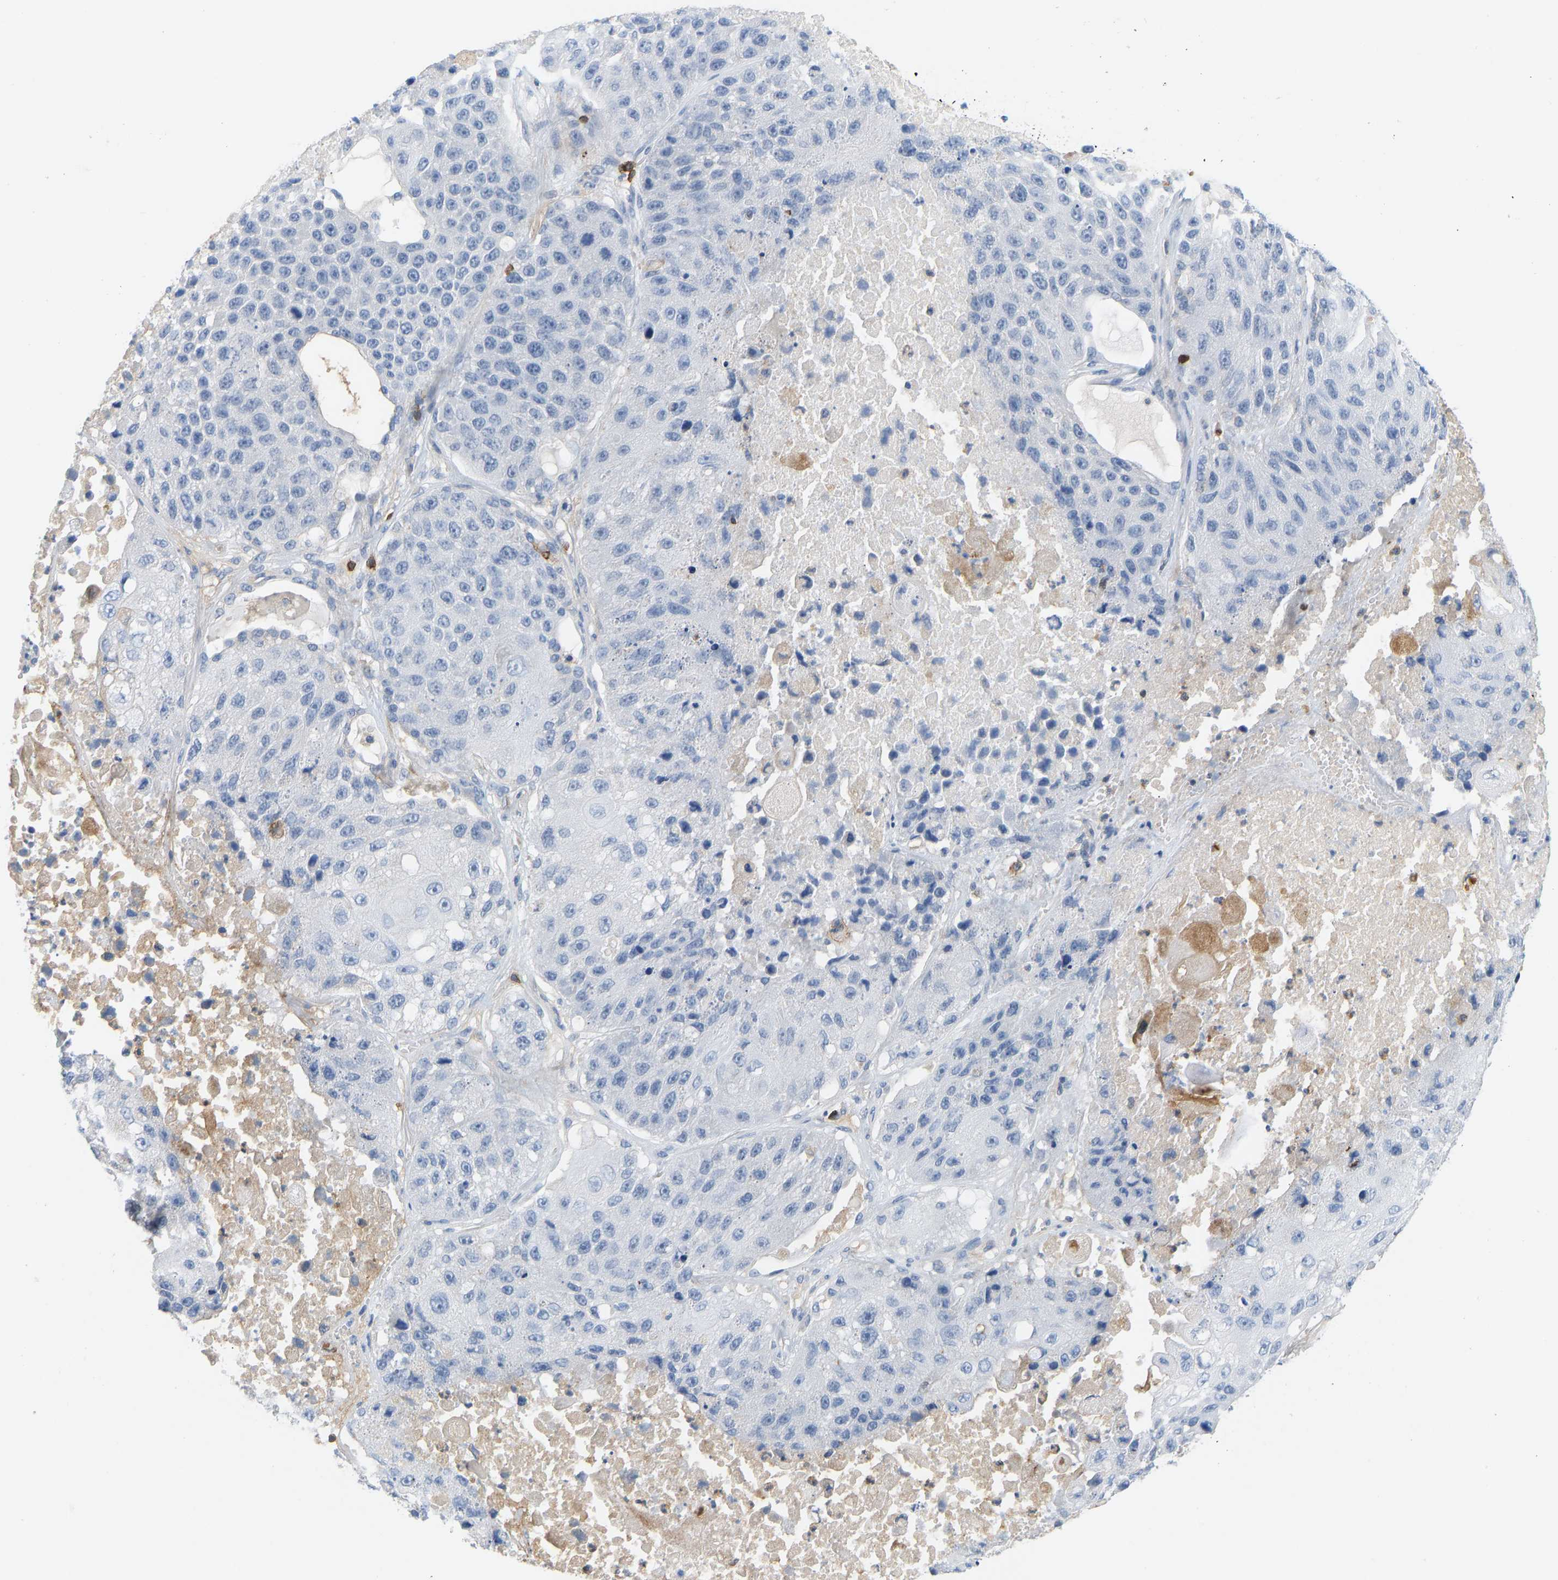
{"staining": {"intensity": "negative", "quantity": "none", "location": "none"}, "tissue": "lung cancer", "cell_type": "Tumor cells", "image_type": "cancer", "snomed": [{"axis": "morphology", "description": "Squamous cell carcinoma, NOS"}, {"axis": "topography", "description": "Lung"}], "caption": "Immunohistochemistry micrograph of human squamous cell carcinoma (lung) stained for a protein (brown), which shows no expression in tumor cells.", "gene": "EVL", "patient": {"sex": "male", "age": 61}}